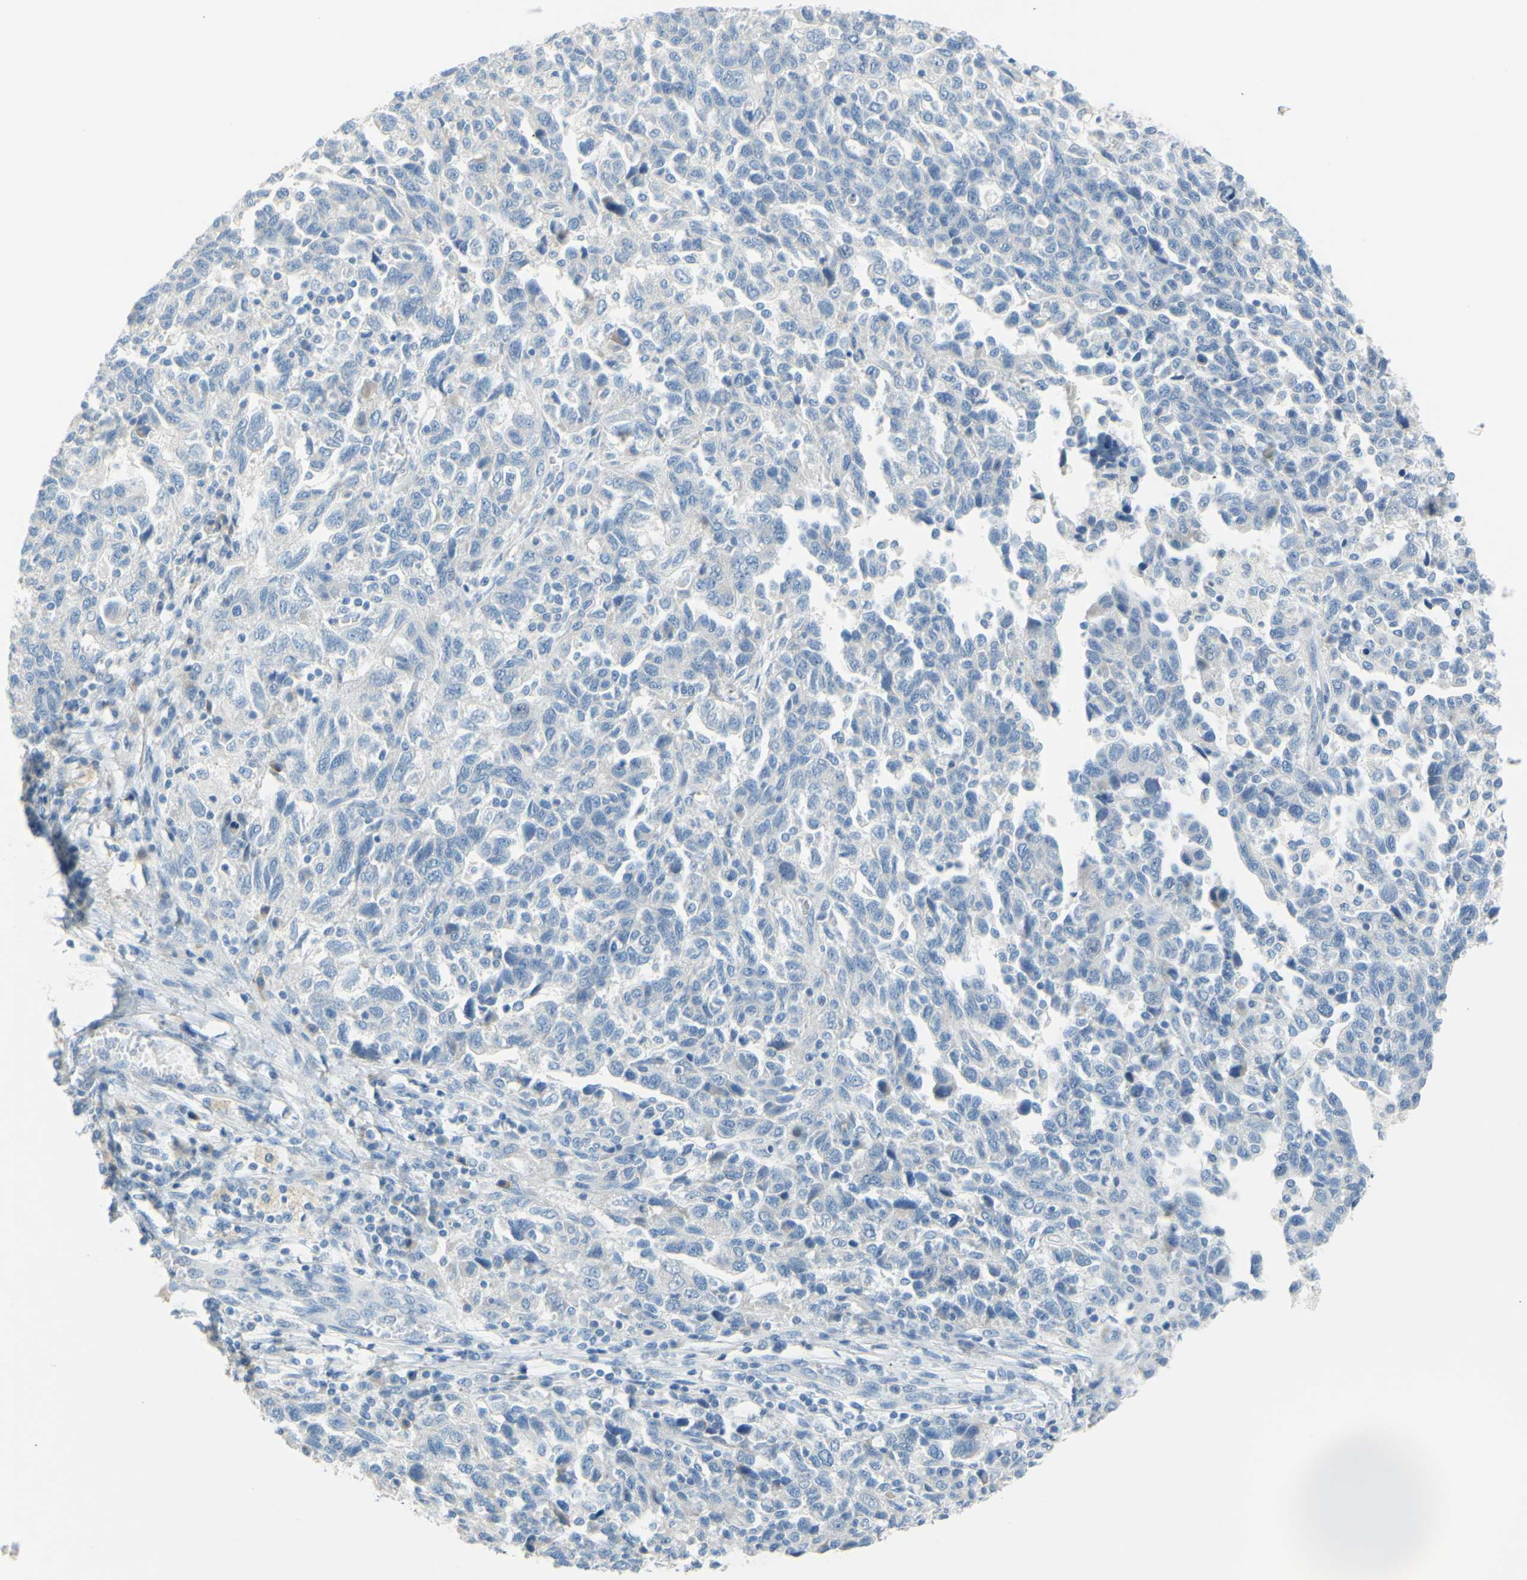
{"staining": {"intensity": "negative", "quantity": "none", "location": "none"}, "tissue": "ovarian cancer", "cell_type": "Tumor cells", "image_type": "cancer", "snomed": [{"axis": "morphology", "description": "Carcinoma, NOS"}, {"axis": "morphology", "description": "Cystadenocarcinoma, serous, NOS"}, {"axis": "topography", "description": "Ovary"}], "caption": "High power microscopy image of an immunohistochemistry histopathology image of ovarian cancer, revealing no significant positivity in tumor cells.", "gene": "SLC1A2", "patient": {"sex": "female", "age": 69}}